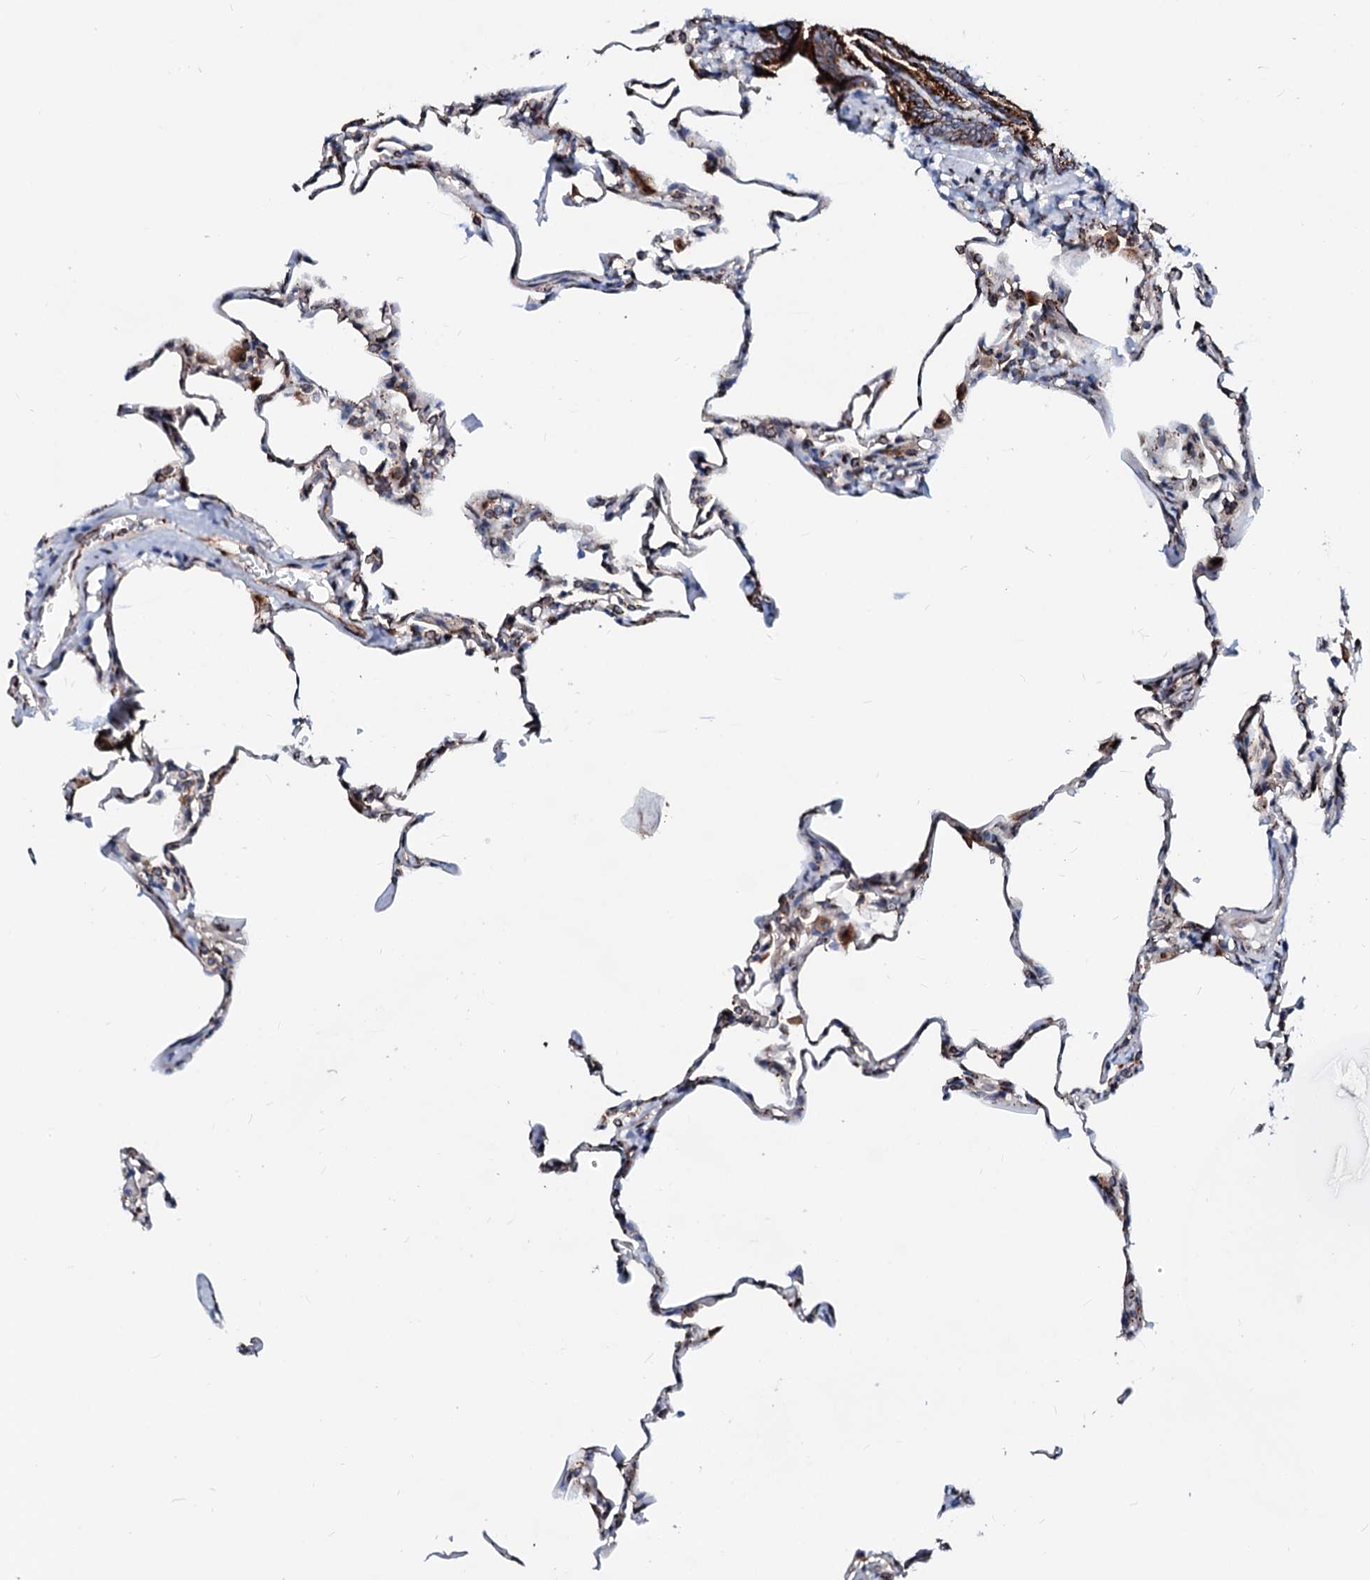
{"staining": {"intensity": "moderate", "quantity": "<25%", "location": "cytoplasmic/membranous"}, "tissue": "lung", "cell_type": "Alveolar cells", "image_type": "normal", "snomed": [{"axis": "morphology", "description": "Normal tissue, NOS"}, {"axis": "topography", "description": "Lung"}], "caption": "A photomicrograph showing moderate cytoplasmic/membranous staining in approximately <25% of alveolar cells in normal lung, as visualized by brown immunohistochemical staining.", "gene": "TMCO3", "patient": {"sex": "male", "age": 20}}